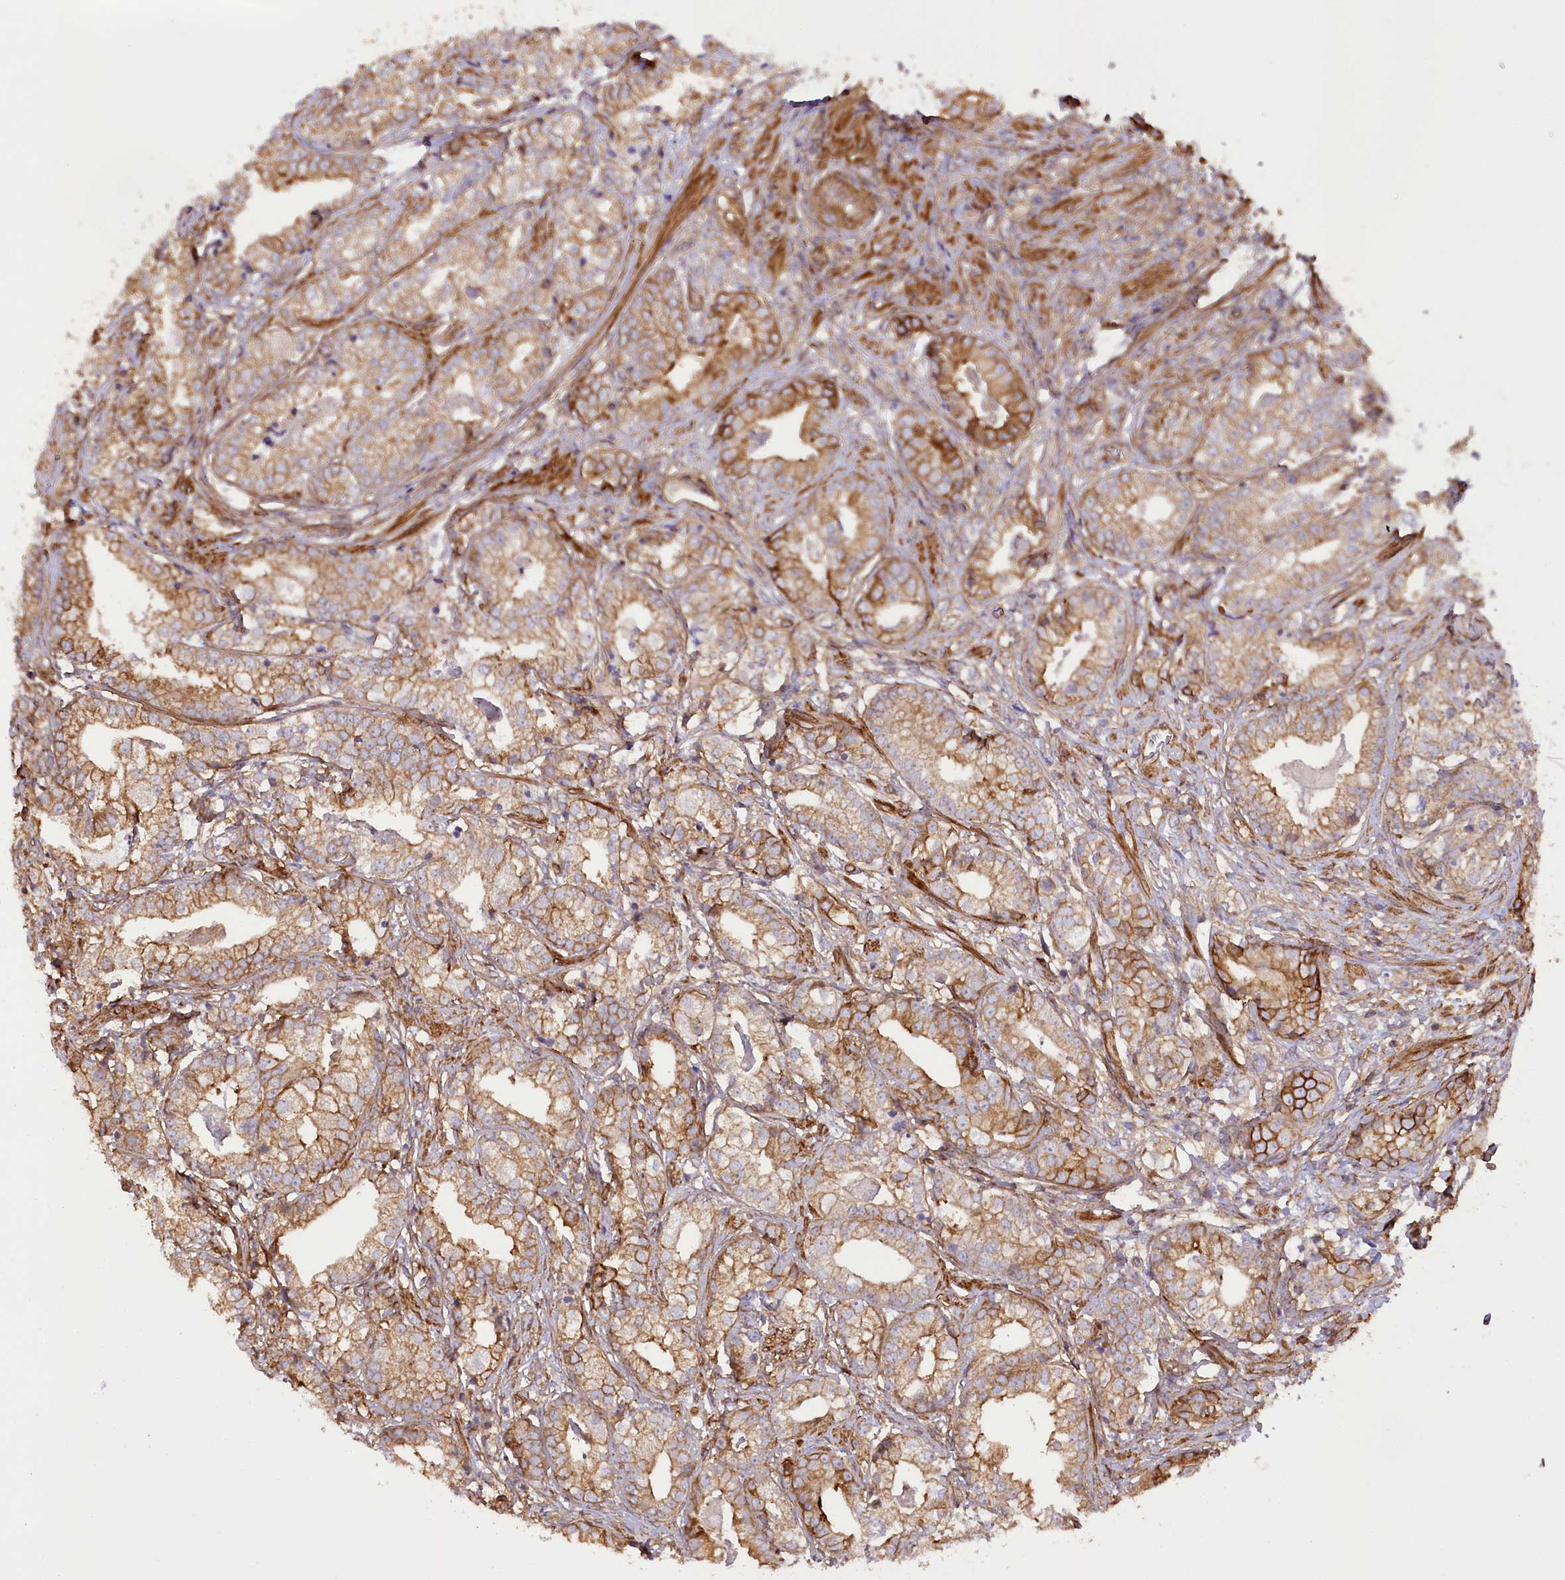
{"staining": {"intensity": "moderate", "quantity": ">75%", "location": "cytoplasmic/membranous"}, "tissue": "prostate cancer", "cell_type": "Tumor cells", "image_type": "cancer", "snomed": [{"axis": "morphology", "description": "Adenocarcinoma, High grade"}, {"axis": "topography", "description": "Prostate"}], "caption": "Prostate adenocarcinoma (high-grade) stained with a protein marker exhibits moderate staining in tumor cells.", "gene": "SYNPO2", "patient": {"sex": "male", "age": 69}}